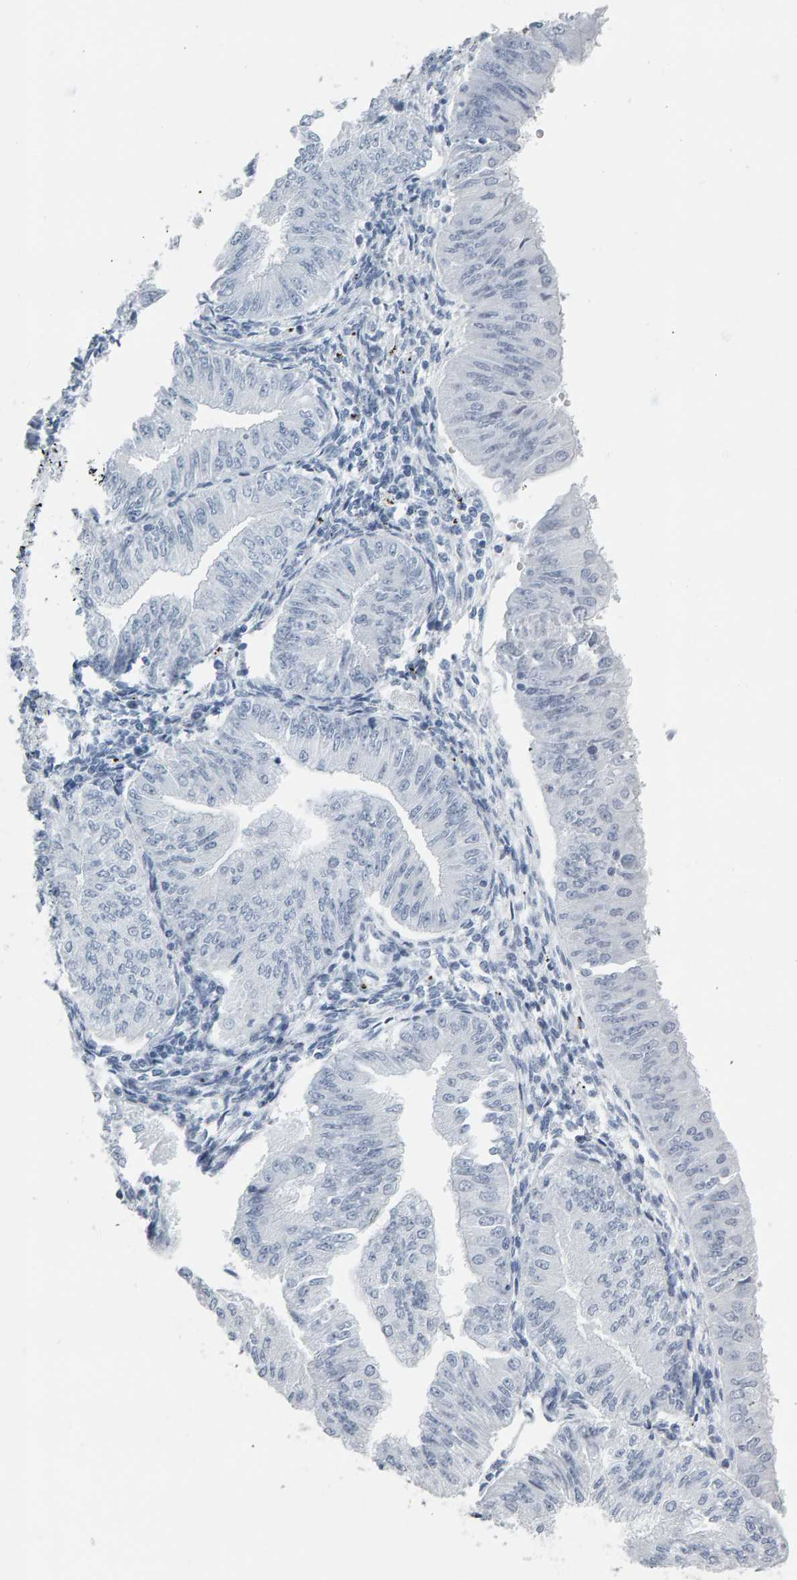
{"staining": {"intensity": "negative", "quantity": "none", "location": "none"}, "tissue": "endometrial cancer", "cell_type": "Tumor cells", "image_type": "cancer", "snomed": [{"axis": "morphology", "description": "Normal tissue, NOS"}, {"axis": "morphology", "description": "Adenocarcinoma, NOS"}, {"axis": "topography", "description": "Endometrium"}], "caption": "Tumor cells are negative for protein expression in human adenocarcinoma (endometrial).", "gene": "SPACA3", "patient": {"sex": "female", "age": 53}}